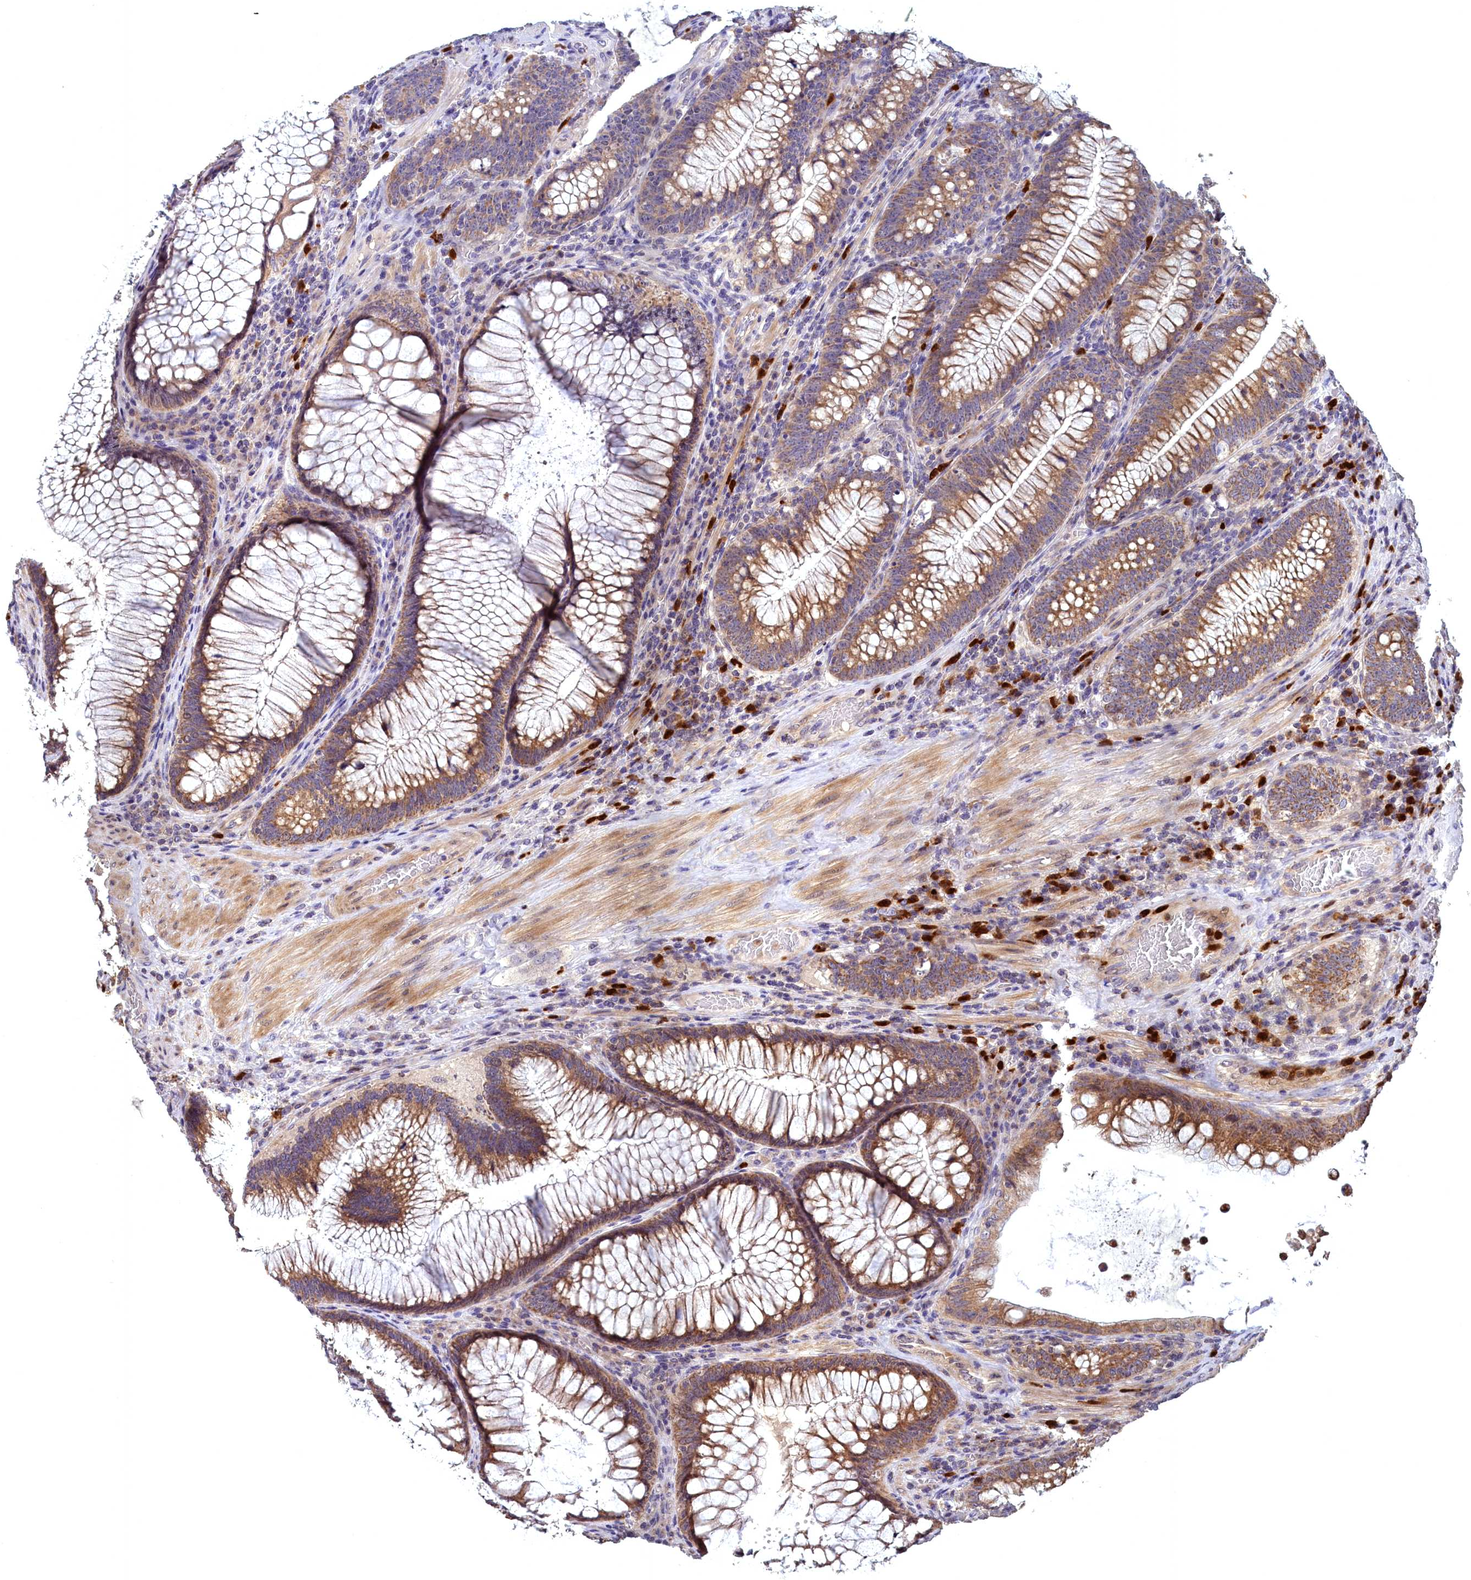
{"staining": {"intensity": "moderate", "quantity": ">75%", "location": "cytoplasmic/membranous"}, "tissue": "colorectal cancer", "cell_type": "Tumor cells", "image_type": "cancer", "snomed": [{"axis": "morphology", "description": "Normal tissue, NOS"}, {"axis": "topography", "description": "Colon"}], "caption": "Protein expression analysis of colorectal cancer shows moderate cytoplasmic/membranous staining in about >75% of tumor cells. Using DAB (3,3'-diaminobenzidine) (brown) and hematoxylin (blue) stains, captured at high magnification using brightfield microscopy.", "gene": "EPB41L4B", "patient": {"sex": "female", "age": 82}}